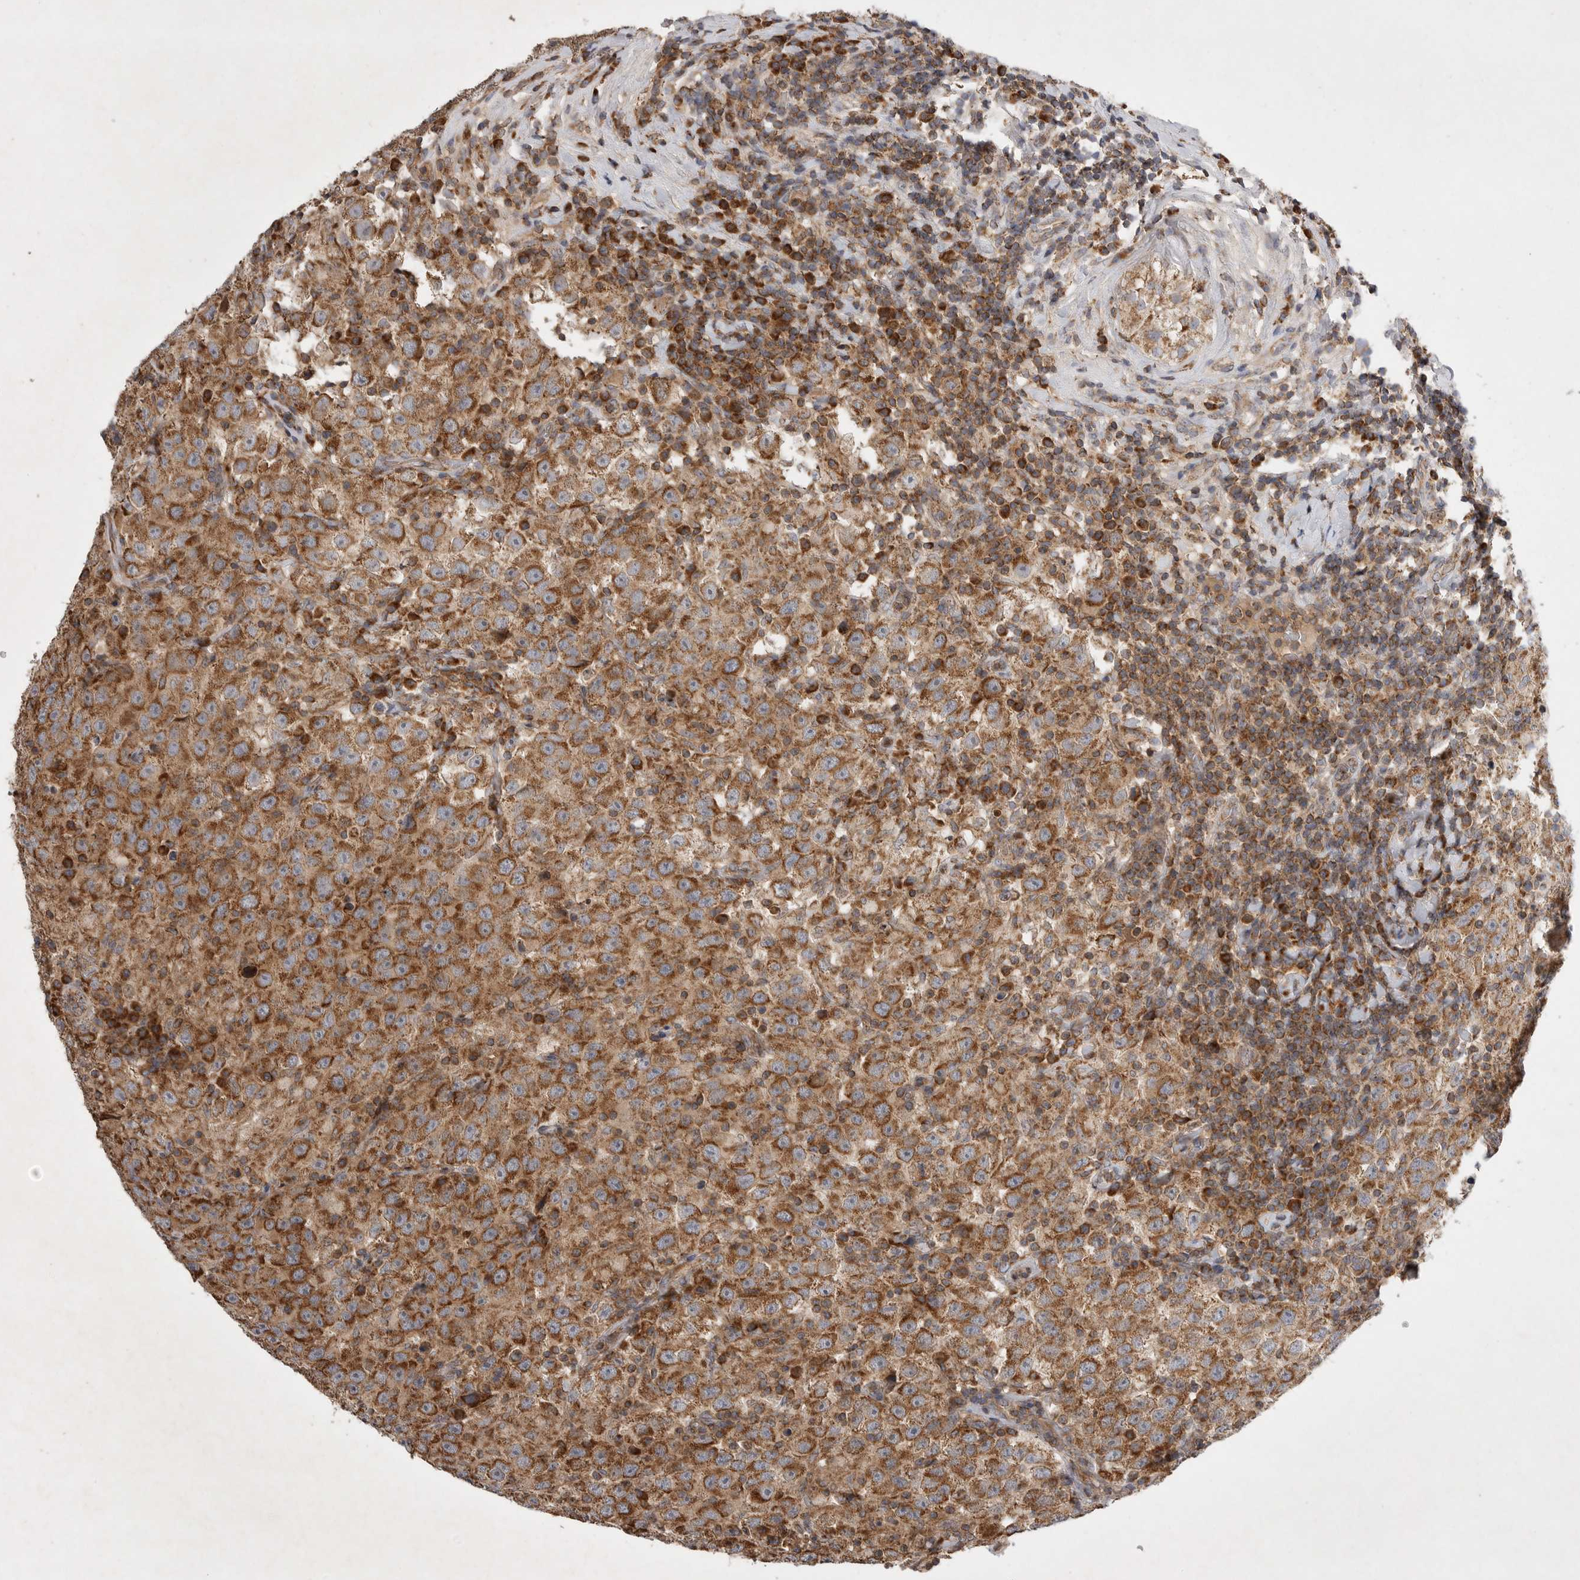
{"staining": {"intensity": "strong", "quantity": ">75%", "location": "cytoplasmic/membranous"}, "tissue": "testis cancer", "cell_type": "Tumor cells", "image_type": "cancer", "snomed": [{"axis": "morphology", "description": "Seminoma, NOS"}, {"axis": "topography", "description": "Testis"}], "caption": "Immunohistochemical staining of testis cancer displays high levels of strong cytoplasmic/membranous protein positivity in about >75% of tumor cells. Using DAB (3,3'-diaminobenzidine) (brown) and hematoxylin (blue) stains, captured at high magnification using brightfield microscopy.", "gene": "KIF21B", "patient": {"sex": "male", "age": 41}}